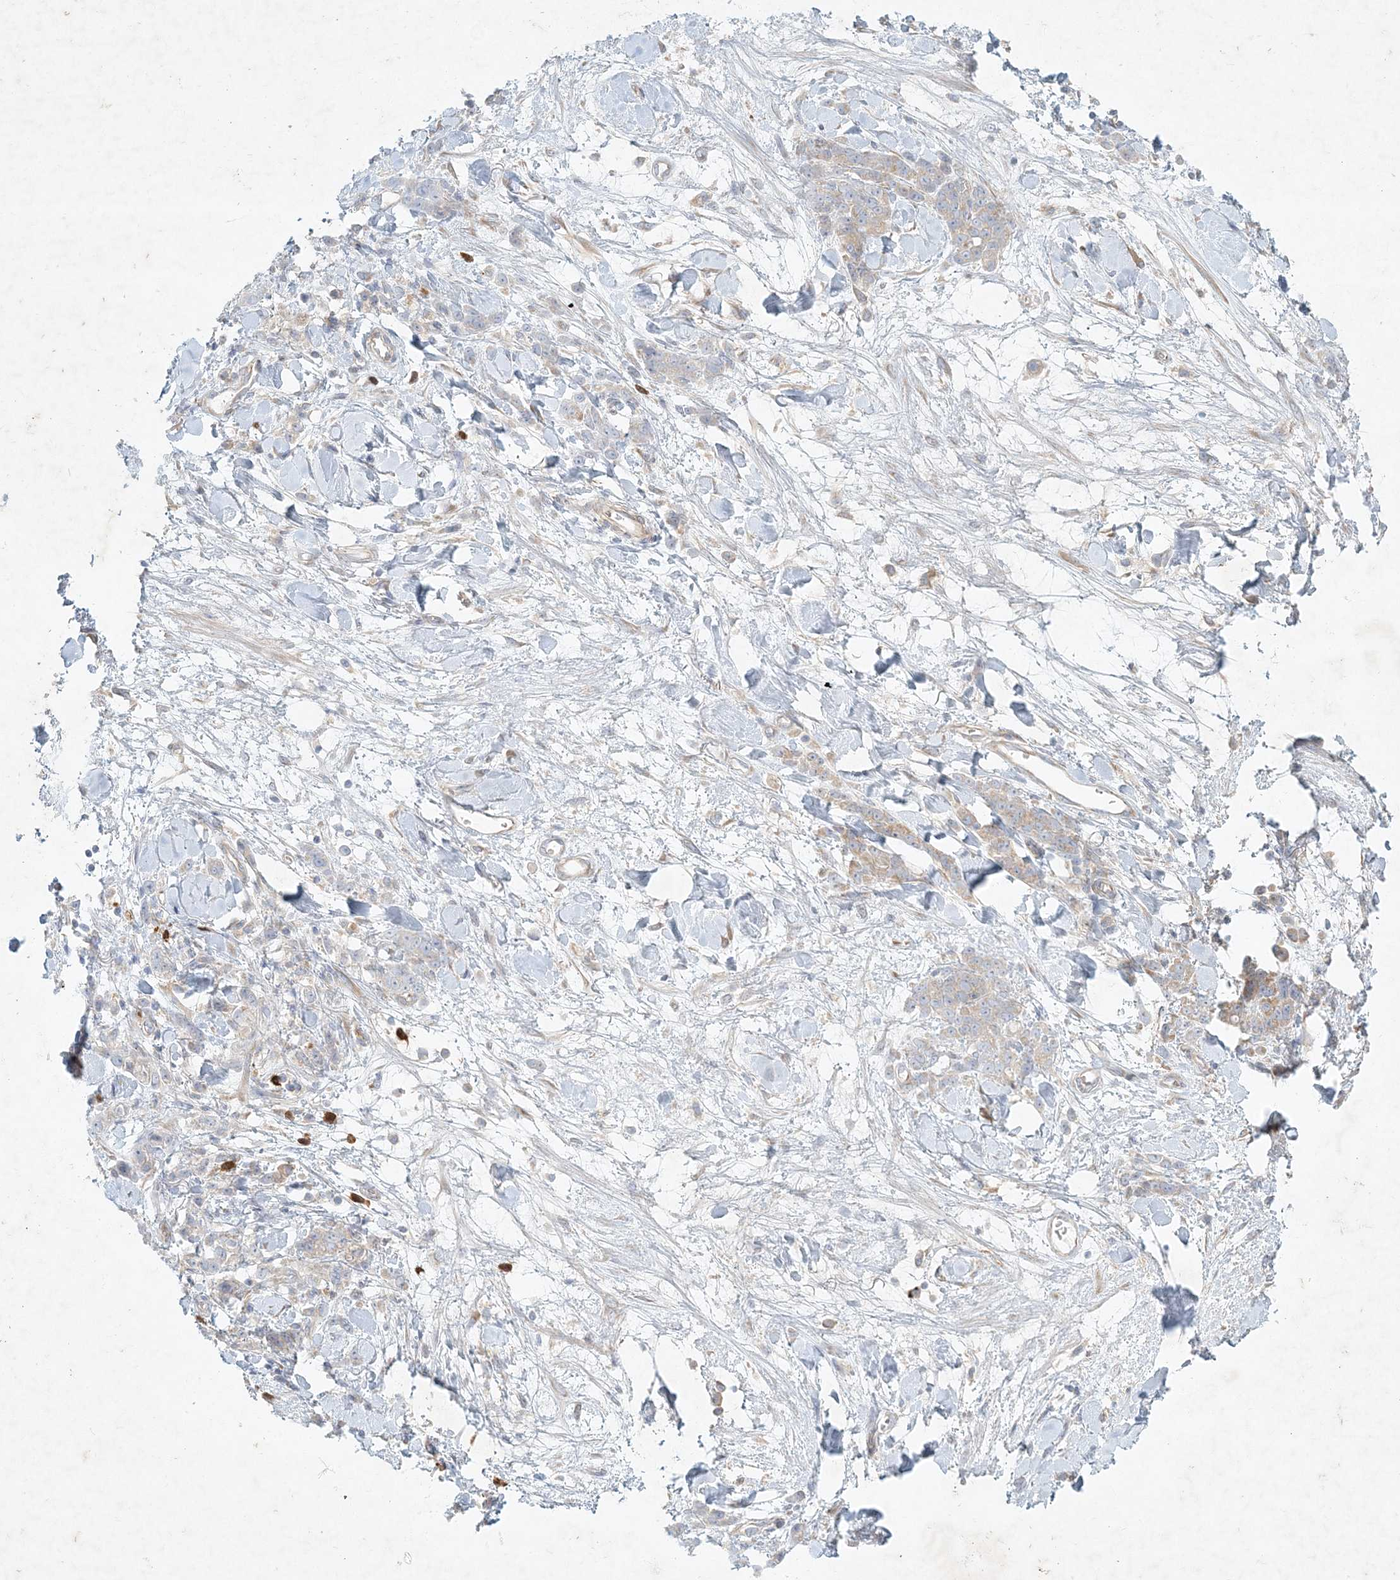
{"staining": {"intensity": "weak", "quantity": "25%-75%", "location": "cytoplasmic/membranous"}, "tissue": "stomach cancer", "cell_type": "Tumor cells", "image_type": "cancer", "snomed": [{"axis": "morphology", "description": "Normal tissue, NOS"}, {"axis": "morphology", "description": "Adenocarcinoma, NOS"}, {"axis": "topography", "description": "Stomach"}], "caption": "Approximately 25%-75% of tumor cells in human stomach cancer (adenocarcinoma) exhibit weak cytoplasmic/membranous protein positivity as visualized by brown immunohistochemical staining.", "gene": "STK11IP", "patient": {"sex": "male", "age": 82}}